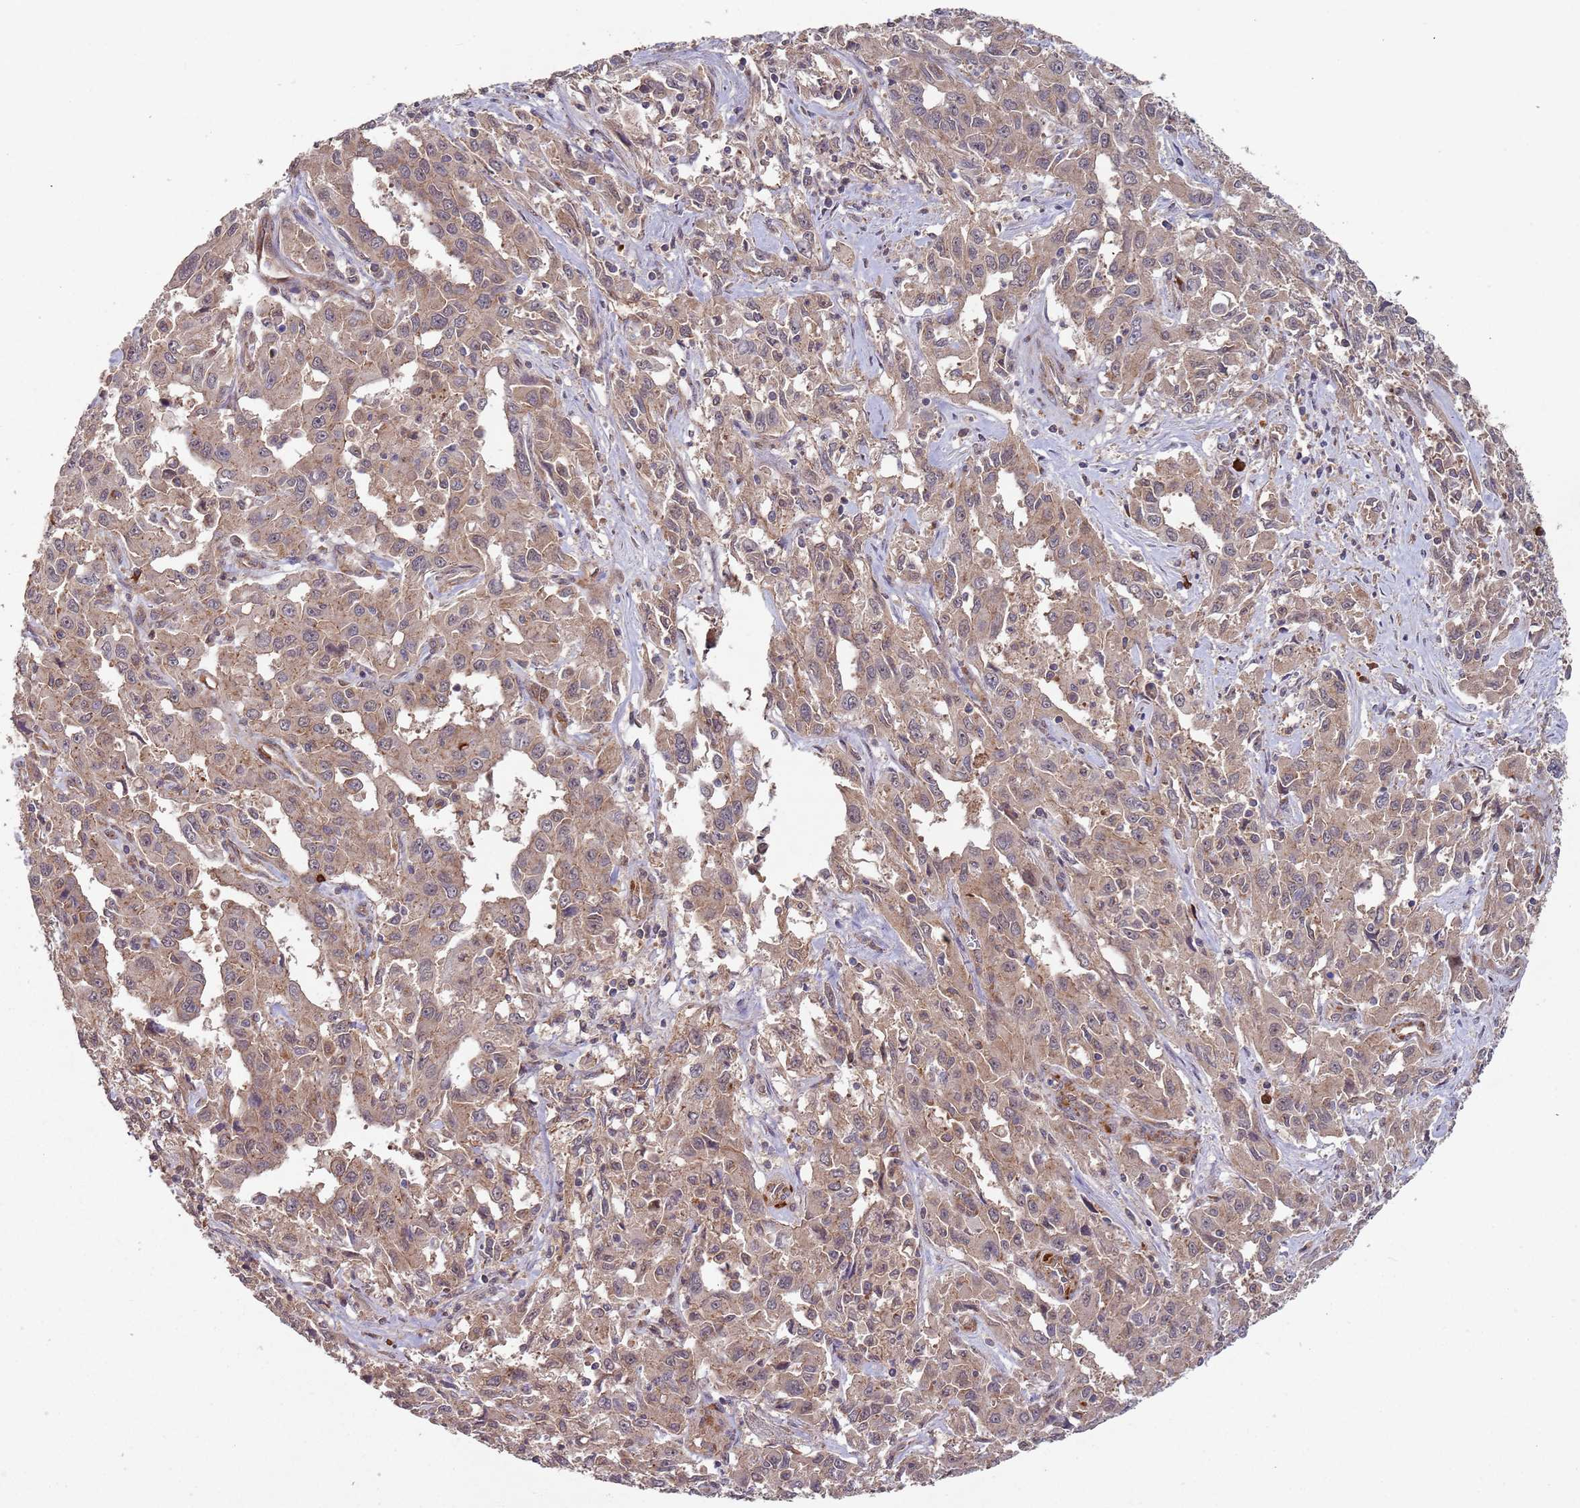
{"staining": {"intensity": "weak", "quantity": ">75%", "location": "cytoplasmic/membranous"}, "tissue": "liver cancer", "cell_type": "Tumor cells", "image_type": "cancer", "snomed": [{"axis": "morphology", "description": "Carcinoma, Hepatocellular, NOS"}, {"axis": "topography", "description": "Liver"}], "caption": "Immunohistochemical staining of human liver cancer (hepatocellular carcinoma) shows weak cytoplasmic/membranous protein positivity in about >75% of tumor cells. The protein of interest is stained brown, and the nuclei are stained in blue (DAB IHC with brightfield microscopy, high magnification).", "gene": "KANSL1L", "patient": {"sex": "male", "age": 63}}